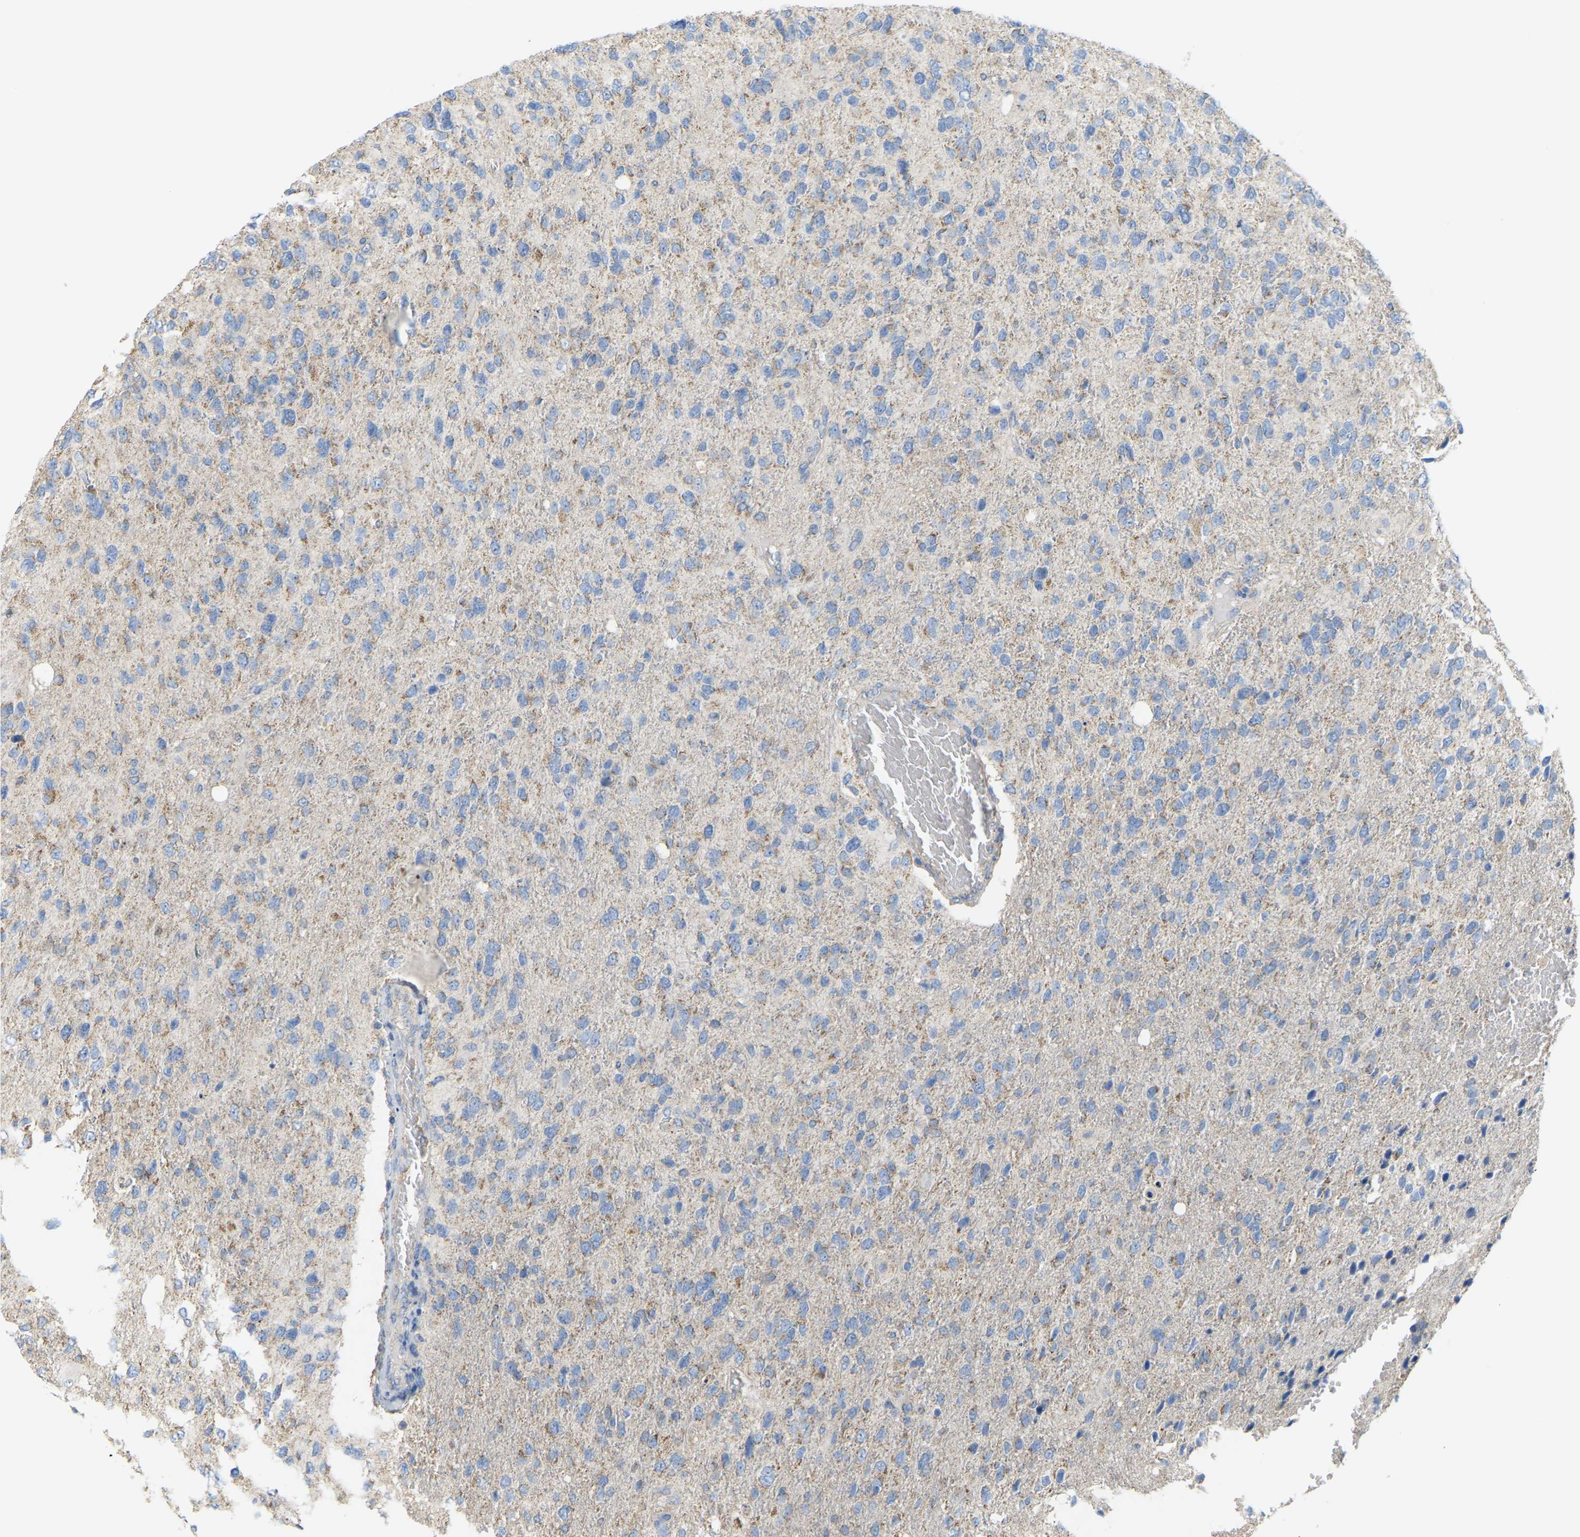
{"staining": {"intensity": "weak", "quantity": "<25%", "location": "cytoplasmic/membranous"}, "tissue": "glioma", "cell_type": "Tumor cells", "image_type": "cancer", "snomed": [{"axis": "morphology", "description": "Glioma, malignant, High grade"}, {"axis": "topography", "description": "Brain"}], "caption": "The IHC micrograph has no significant staining in tumor cells of glioma tissue.", "gene": "SERPINB5", "patient": {"sex": "female", "age": 58}}